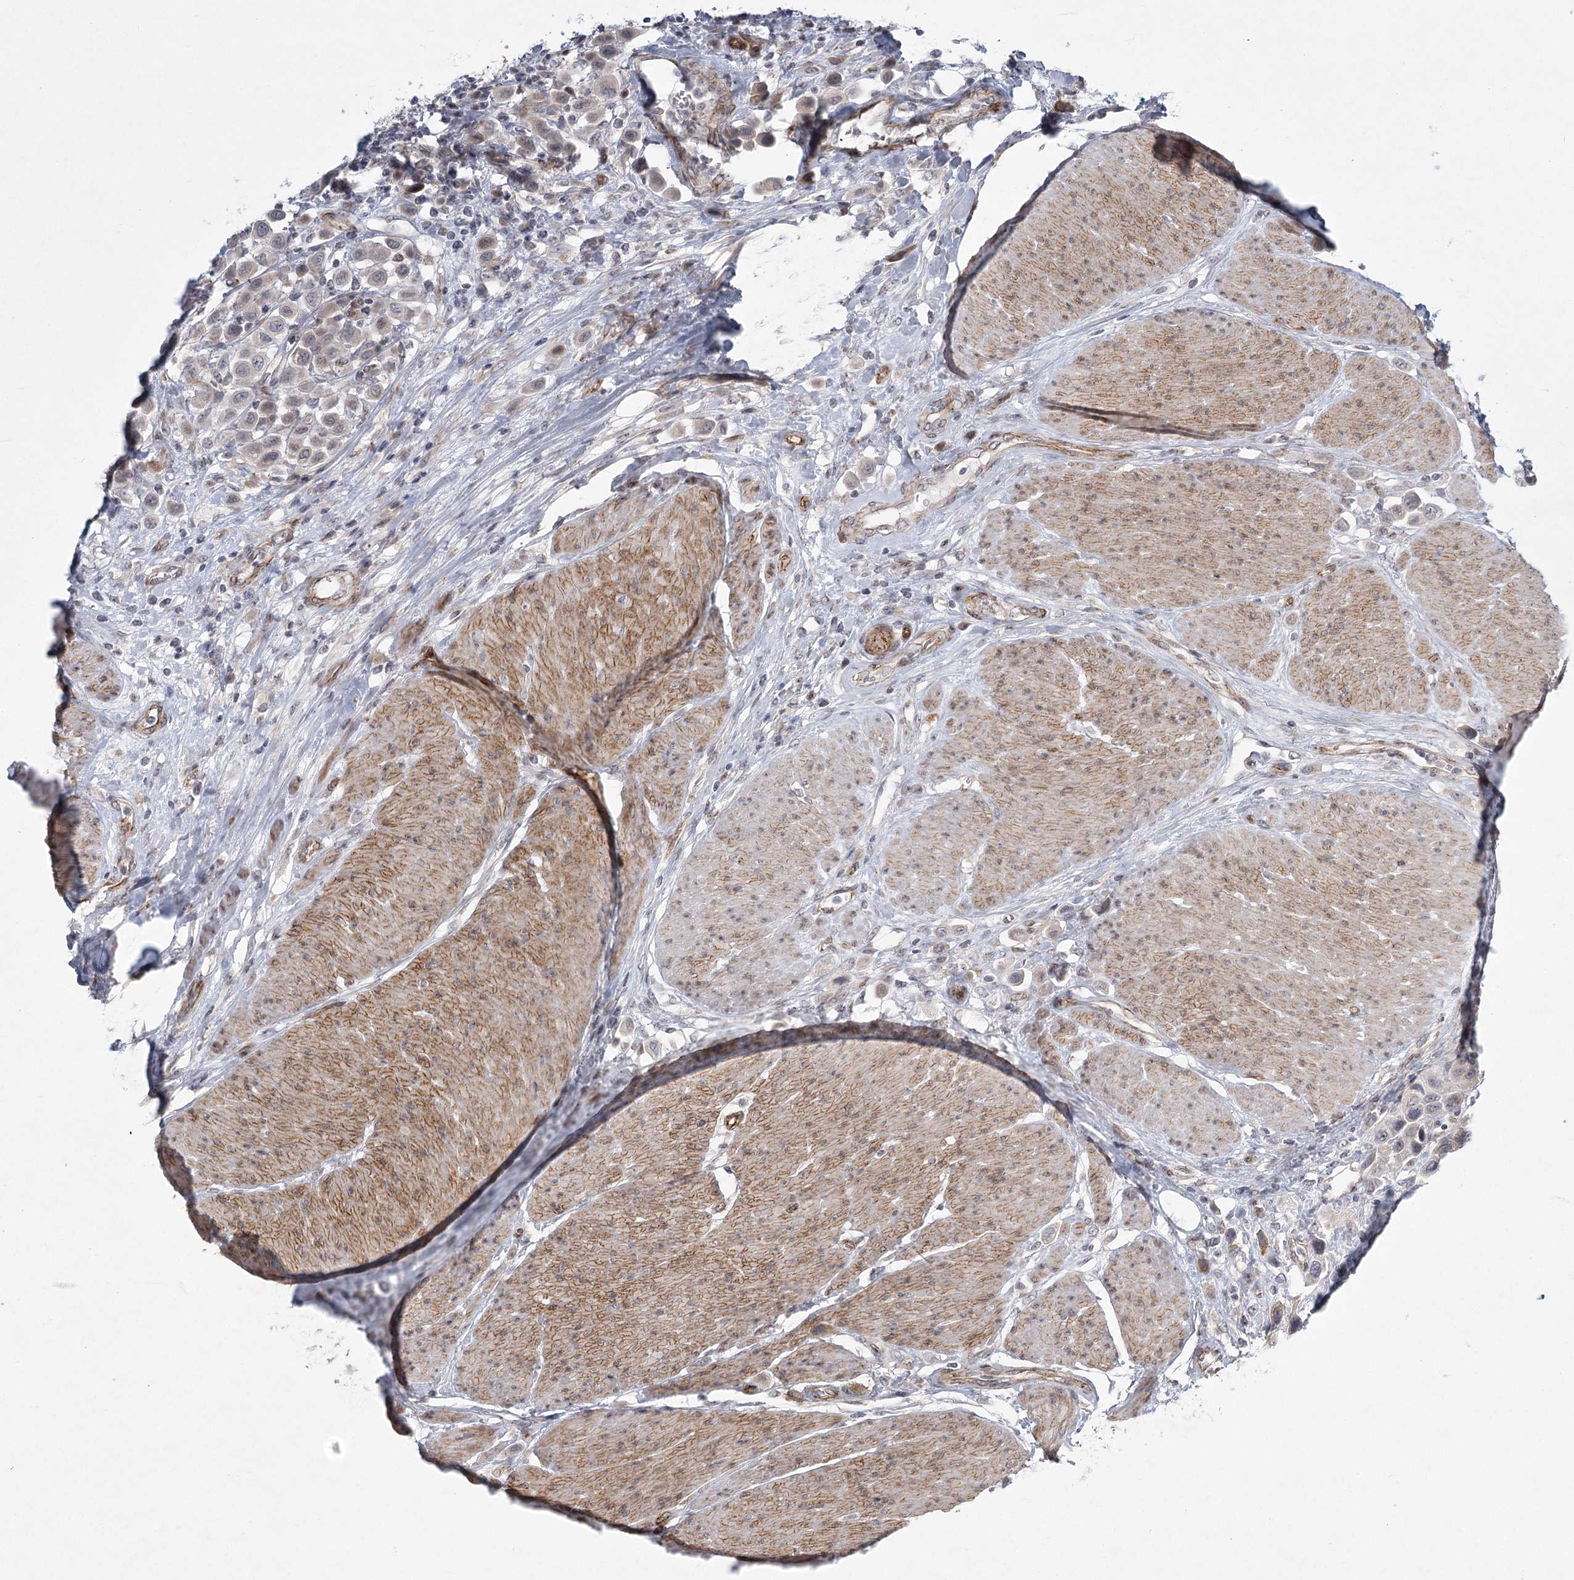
{"staining": {"intensity": "weak", "quantity": "25%-75%", "location": "cytoplasmic/membranous"}, "tissue": "urothelial cancer", "cell_type": "Tumor cells", "image_type": "cancer", "snomed": [{"axis": "morphology", "description": "Urothelial carcinoma, High grade"}, {"axis": "topography", "description": "Urinary bladder"}], "caption": "The micrograph demonstrates immunohistochemical staining of urothelial carcinoma (high-grade). There is weak cytoplasmic/membranous expression is present in approximately 25%-75% of tumor cells.", "gene": "MEPE", "patient": {"sex": "male", "age": 50}}